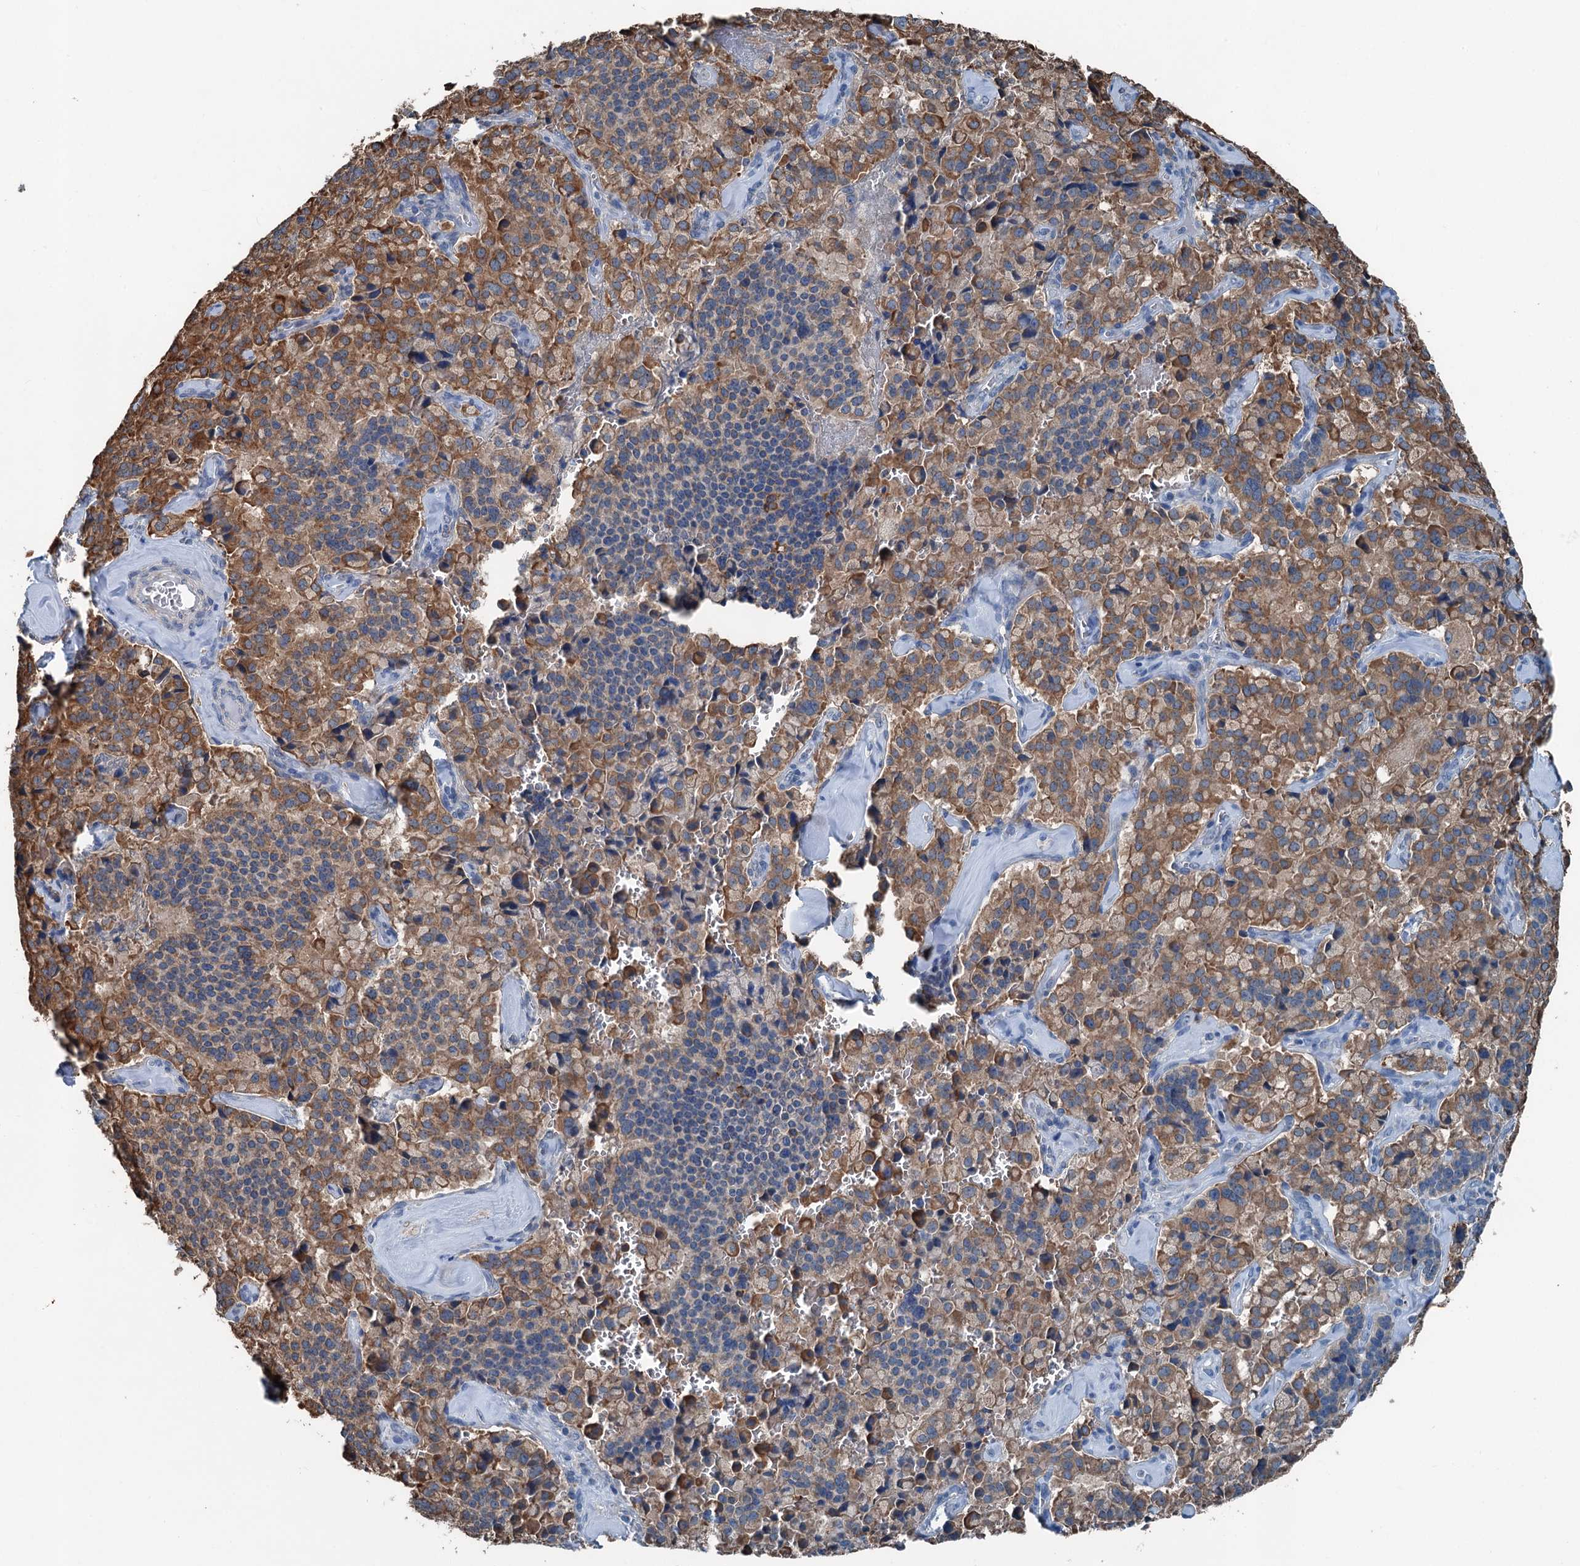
{"staining": {"intensity": "strong", "quantity": ">75%", "location": "cytoplasmic/membranous"}, "tissue": "pancreatic cancer", "cell_type": "Tumor cells", "image_type": "cancer", "snomed": [{"axis": "morphology", "description": "Adenocarcinoma, NOS"}, {"axis": "topography", "description": "Pancreas"}], "caption": "Immunohistochemical staining of pancreatic cancer reveals high levels of strong cytoplasmic/membranous positivity in about >75% of tumor cells.", "gene": "TRPT1", "patient": {"sex": "male", "age": 65}}